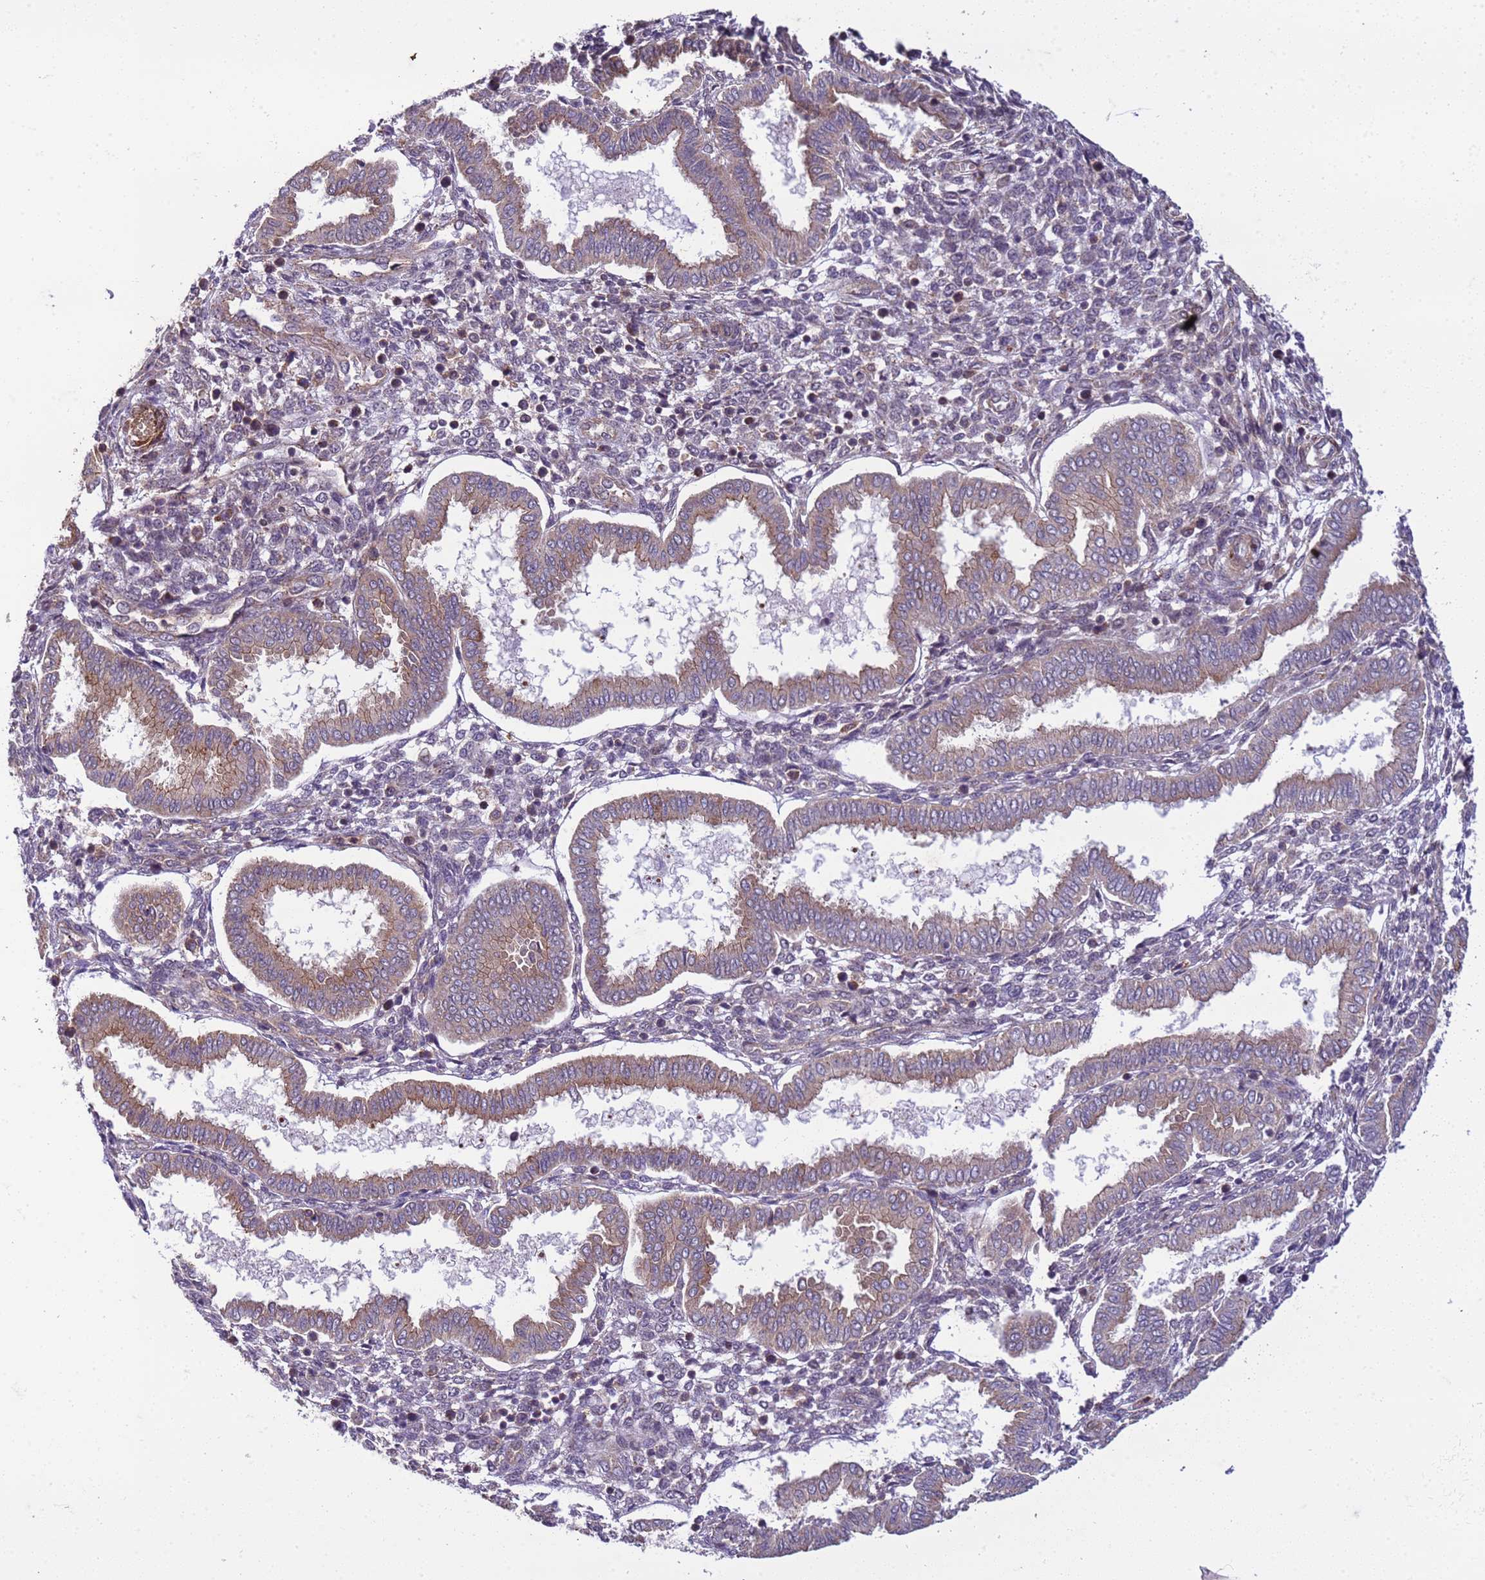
{"staining": {"intensity": "negative", "quantity": "none", "location": "none"}, "tissue": "endometrium", "cell_type": "Cells in endometrial stroma", "image_type": "normal", "snomed": [{"axis": "morphology", "description": "Normal tissue, NOS"}, {"axis": "topography", "description": "Endometrium"}], "caption": "This histopathology image is of unremarkable endometrium stained with immunohistochemistry (IHC) to label a protein in brown with the nuclei are counter-stained blue. There is no expression in cells in endometrial stroma.", "gene": "GEN1", "patient": {"sex": "female", "age": 24}}